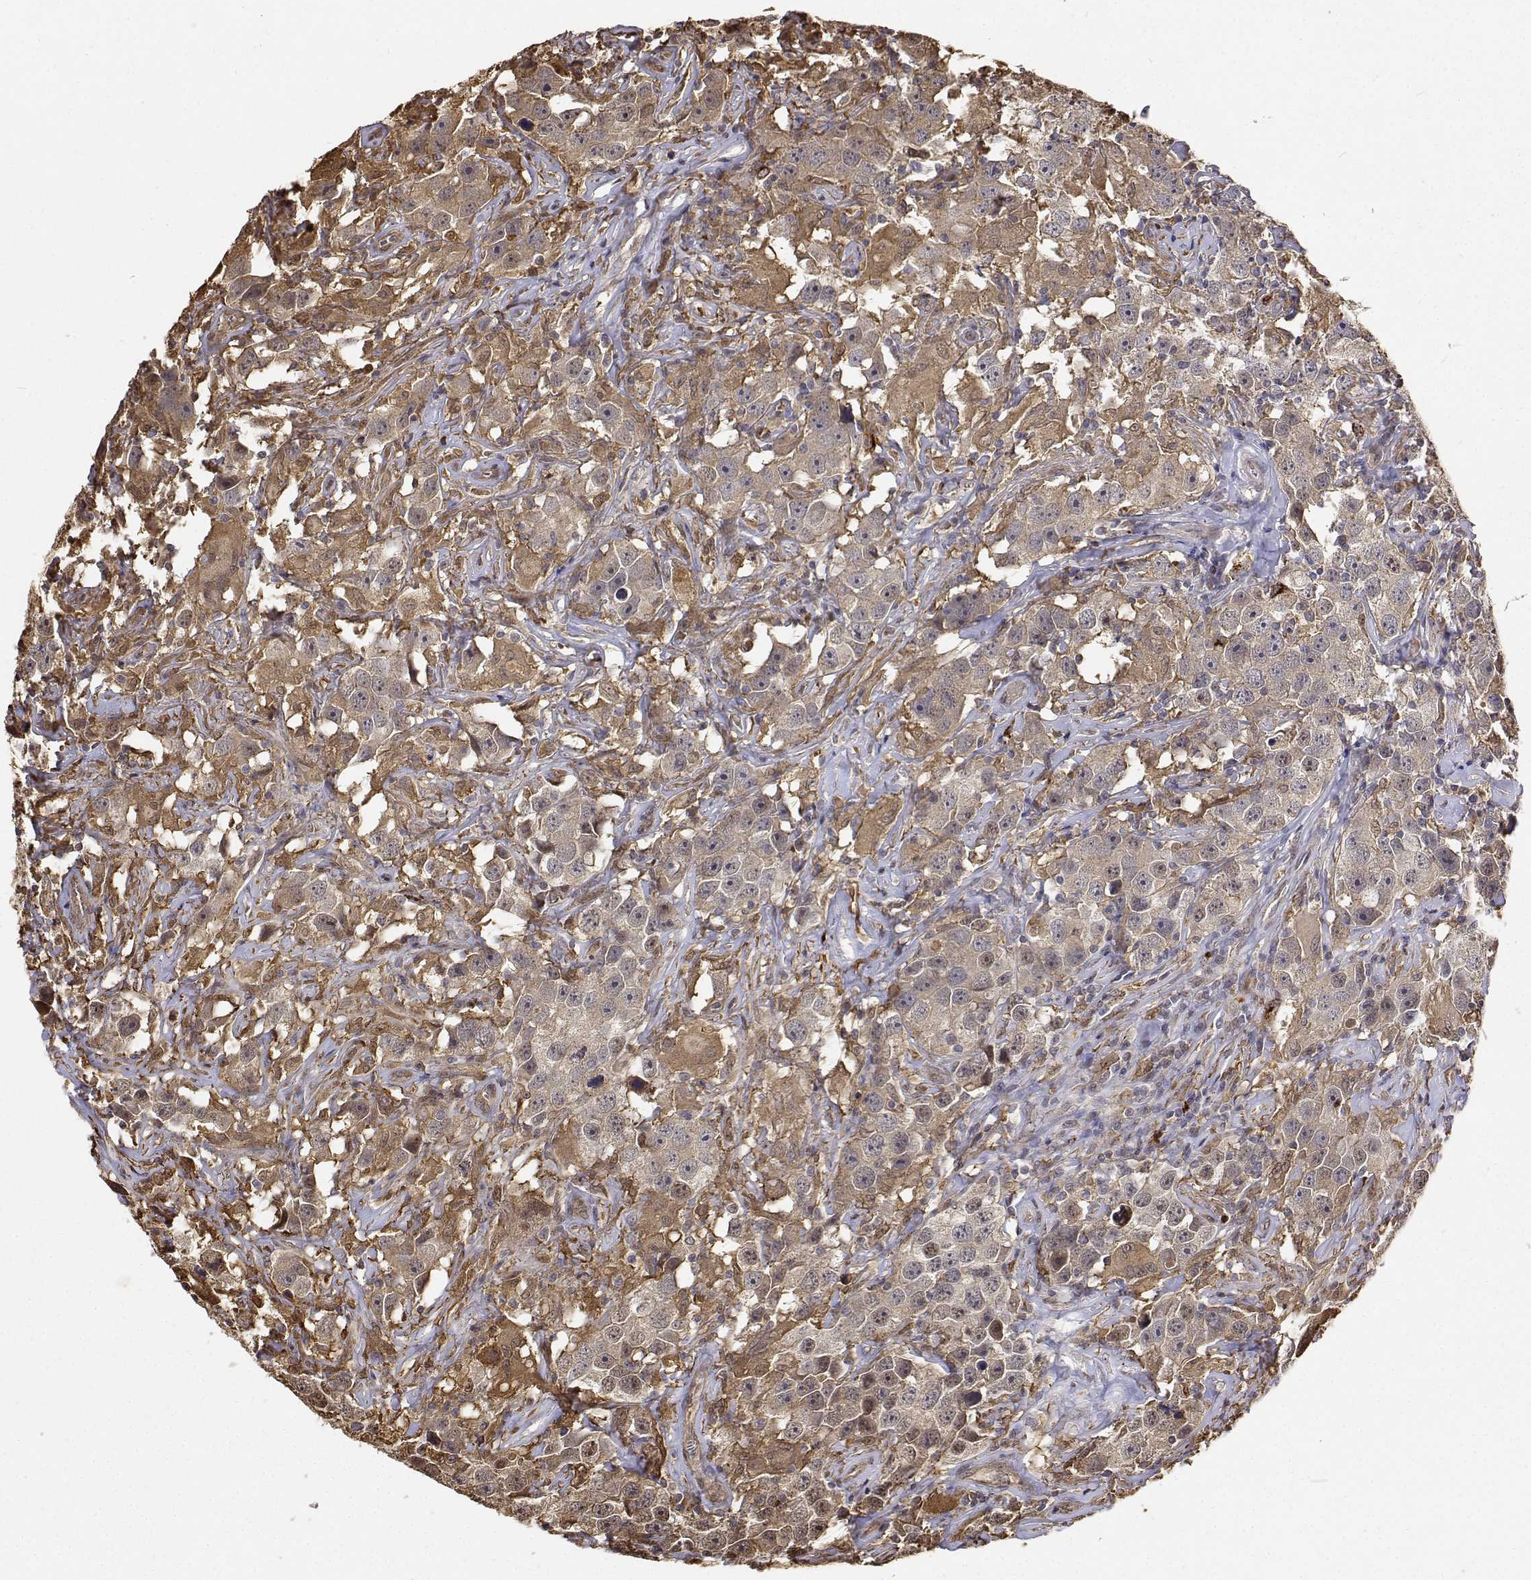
{"staining": {"intensity": "moderate", "quantity": "25%-75%", "location": "cytoplasmic/membranous,nuclear"}, "tissue": "testis cancer", "cell_type": "Tumor cells", "image_type": "cancer", "snomed": [{"axis": "morphology", "description": "Seminoma, NOS"}, {"axis": "topography", "description": "Testis"}], "caption": "The photomicrograph displays staining of seminoma (testis), revealing moderate cytoplasmic/membranous and nuclear protein positivity (brown color) within tumor cells.", "gene": "PCID2", "patient": {"sex": "male", "age": 49}}